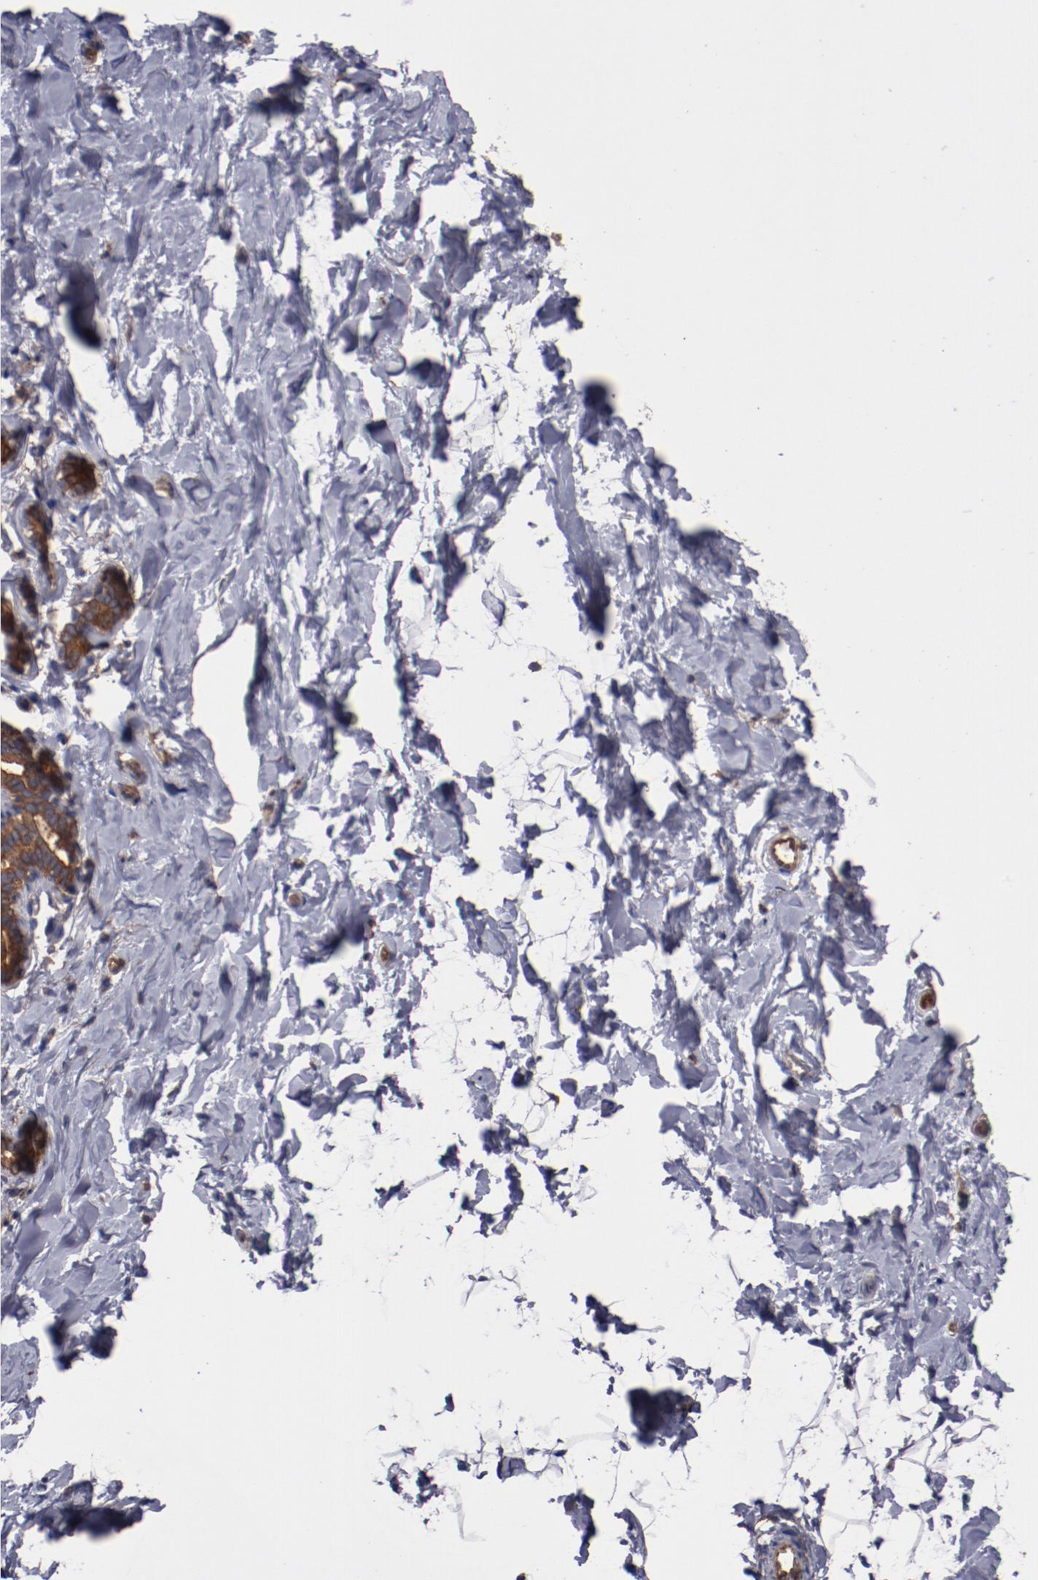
{"staining": {"intensity": "moderate", "quantity": "<25%", "location": "cytoplasmic/membranous"}, "tissue": "breast", "cell_type": "Adipocytes", "image_type": "normal", "snomed": [{"axis": "morphology", "description": "Normal tissue, NOS"}, {"axis": "topography", "description": "Breast"}], "caption": "Immunohistochemical staining of unremarkable human breast exhibits low levels of moderate cytoplasmic/membranous expression in approximately <25% of adipocytes.", "gene": "TMOD3", "patient": {"sex": "female", "age": 23}}